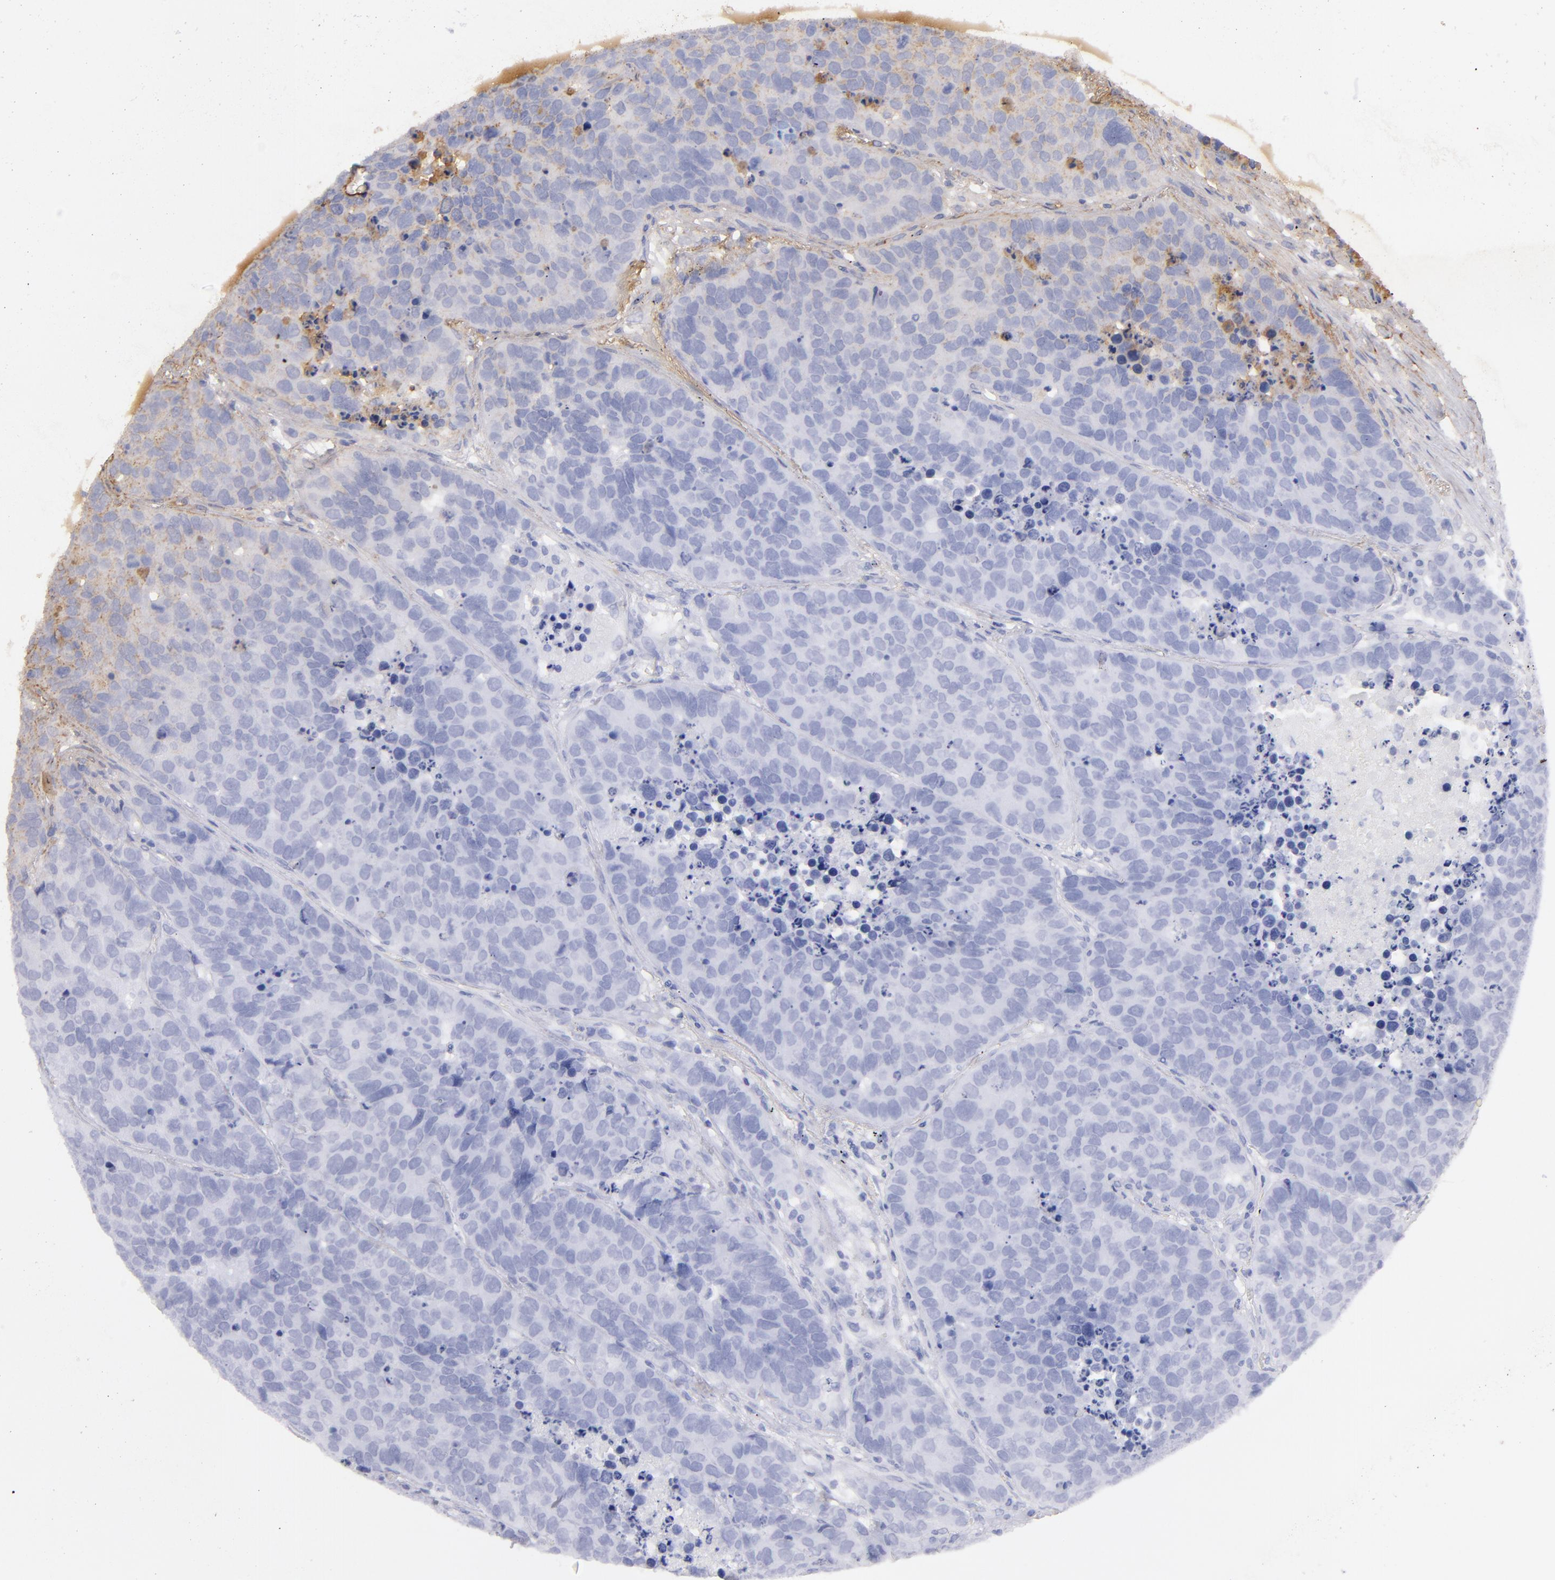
{"staining": {"intensity": "negative", "quantity": "none", "location": "none"}, "tissue": "carcinoid", "cell_type": "Tumor cells", "image_type": "cancer", "snomed": [{"axis": "morphology", "description": "Carcinoid, malignant, NOS"}, {"axis": "topography", "description": "Lung"}], "caption": "Human malignant carcinoid stained for a protein using IHC reveals no expression in tumor cells.", "gene": "ABCB1", "patient": {"sex": "male", "age": 60}}